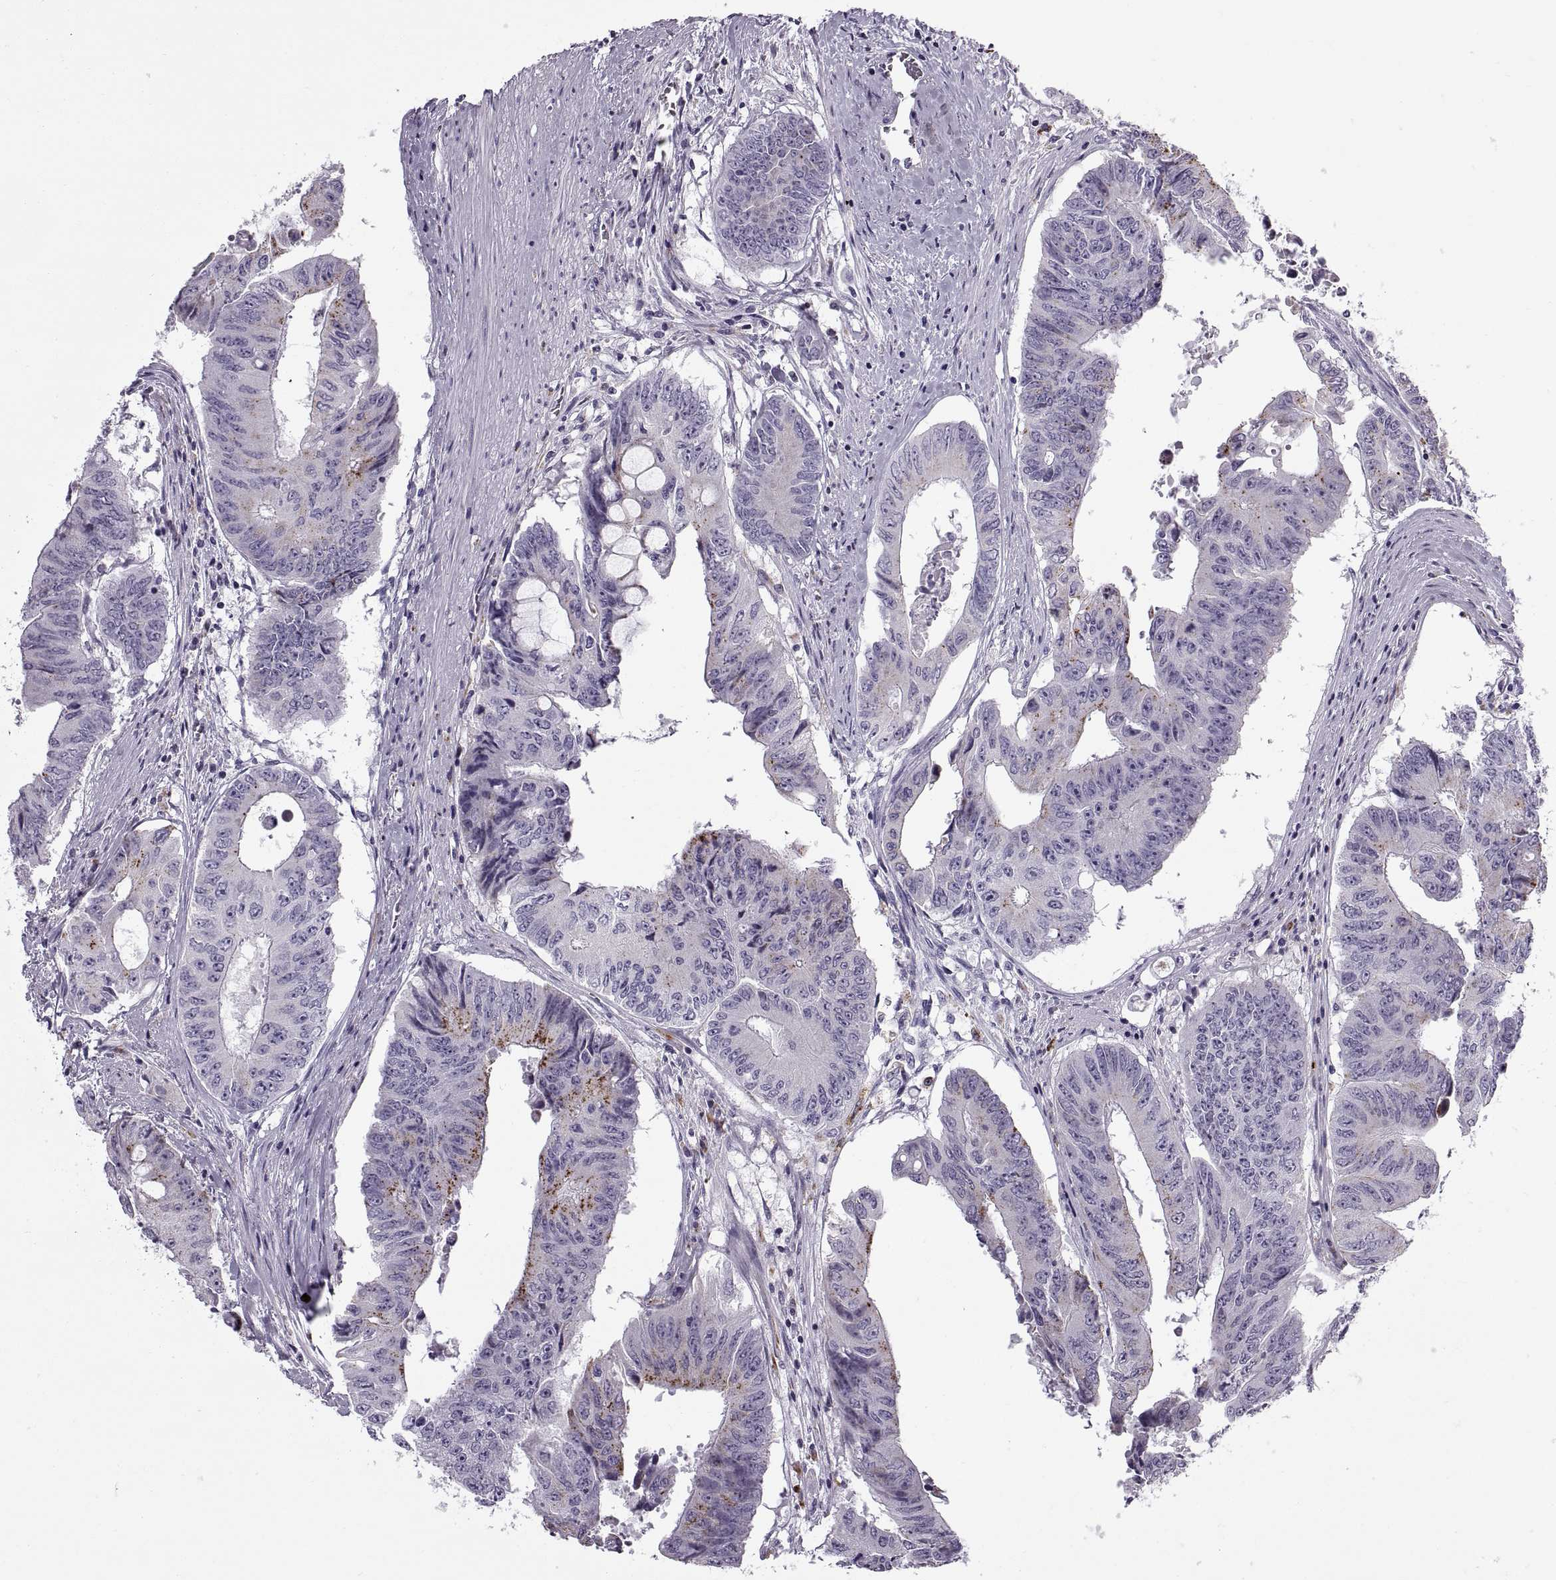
{"staining": {"intensity": "negative", "quantity": "none", "location": "none"}, "tissue": "colorectal cancer", "cell_type": "Tumor cells", "image_type": "cancer", "snomed": [{"axis": "morphology", "description": "Adenocarcinoma, NOS"}, {"axis": "topography", "description": "Rectum"}], "caption": "Immunohistochemistry (IHC) photomicrograph of neoplastic tissue: human adenocarcinoma (colorectal) stained with DAB shows no significant protein expression in tumor cells.", "gene": "CALCR", "patient": {"sex": "male", "age": 59}}